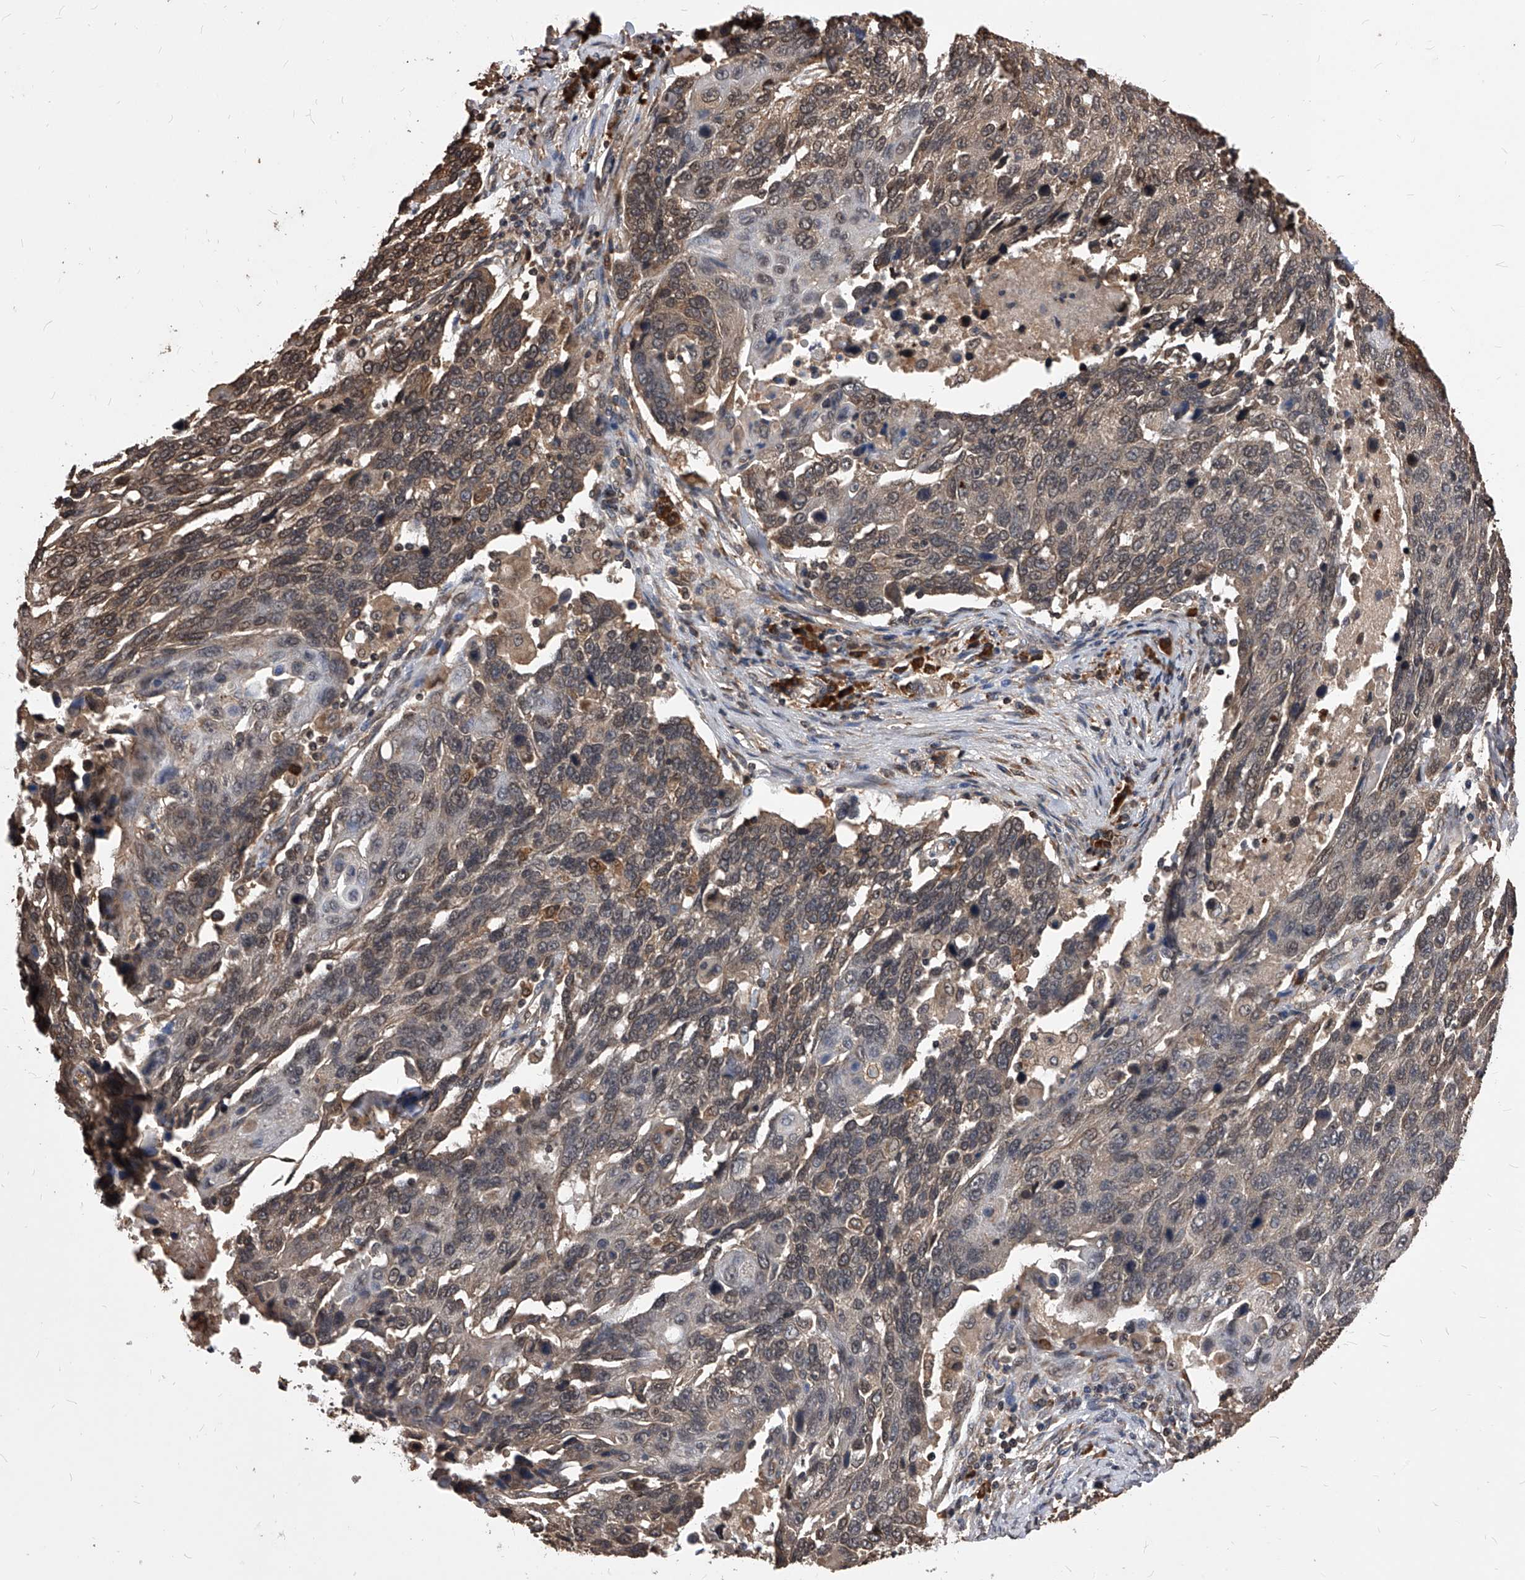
{"staining": {"intensity": "weak", "quantity": "25%-75%", "location": "cytoplasmic/membranous"}, "tissue": "lung cancer", "cell_type": "Tumor cells", "image_type": "cancer", "snomed": [{"axis": "morphology", "description": "Squamous cell carcinoma, NOS"}, {"axis": "topography", "description": "Lung"}], "caption": "Lung cancer (squamous cell carcinoma) stained with a protein marker shows weak staining in tumor cells.", "gene": "ID1", "patient": {"sex": "male", "age": 66}}